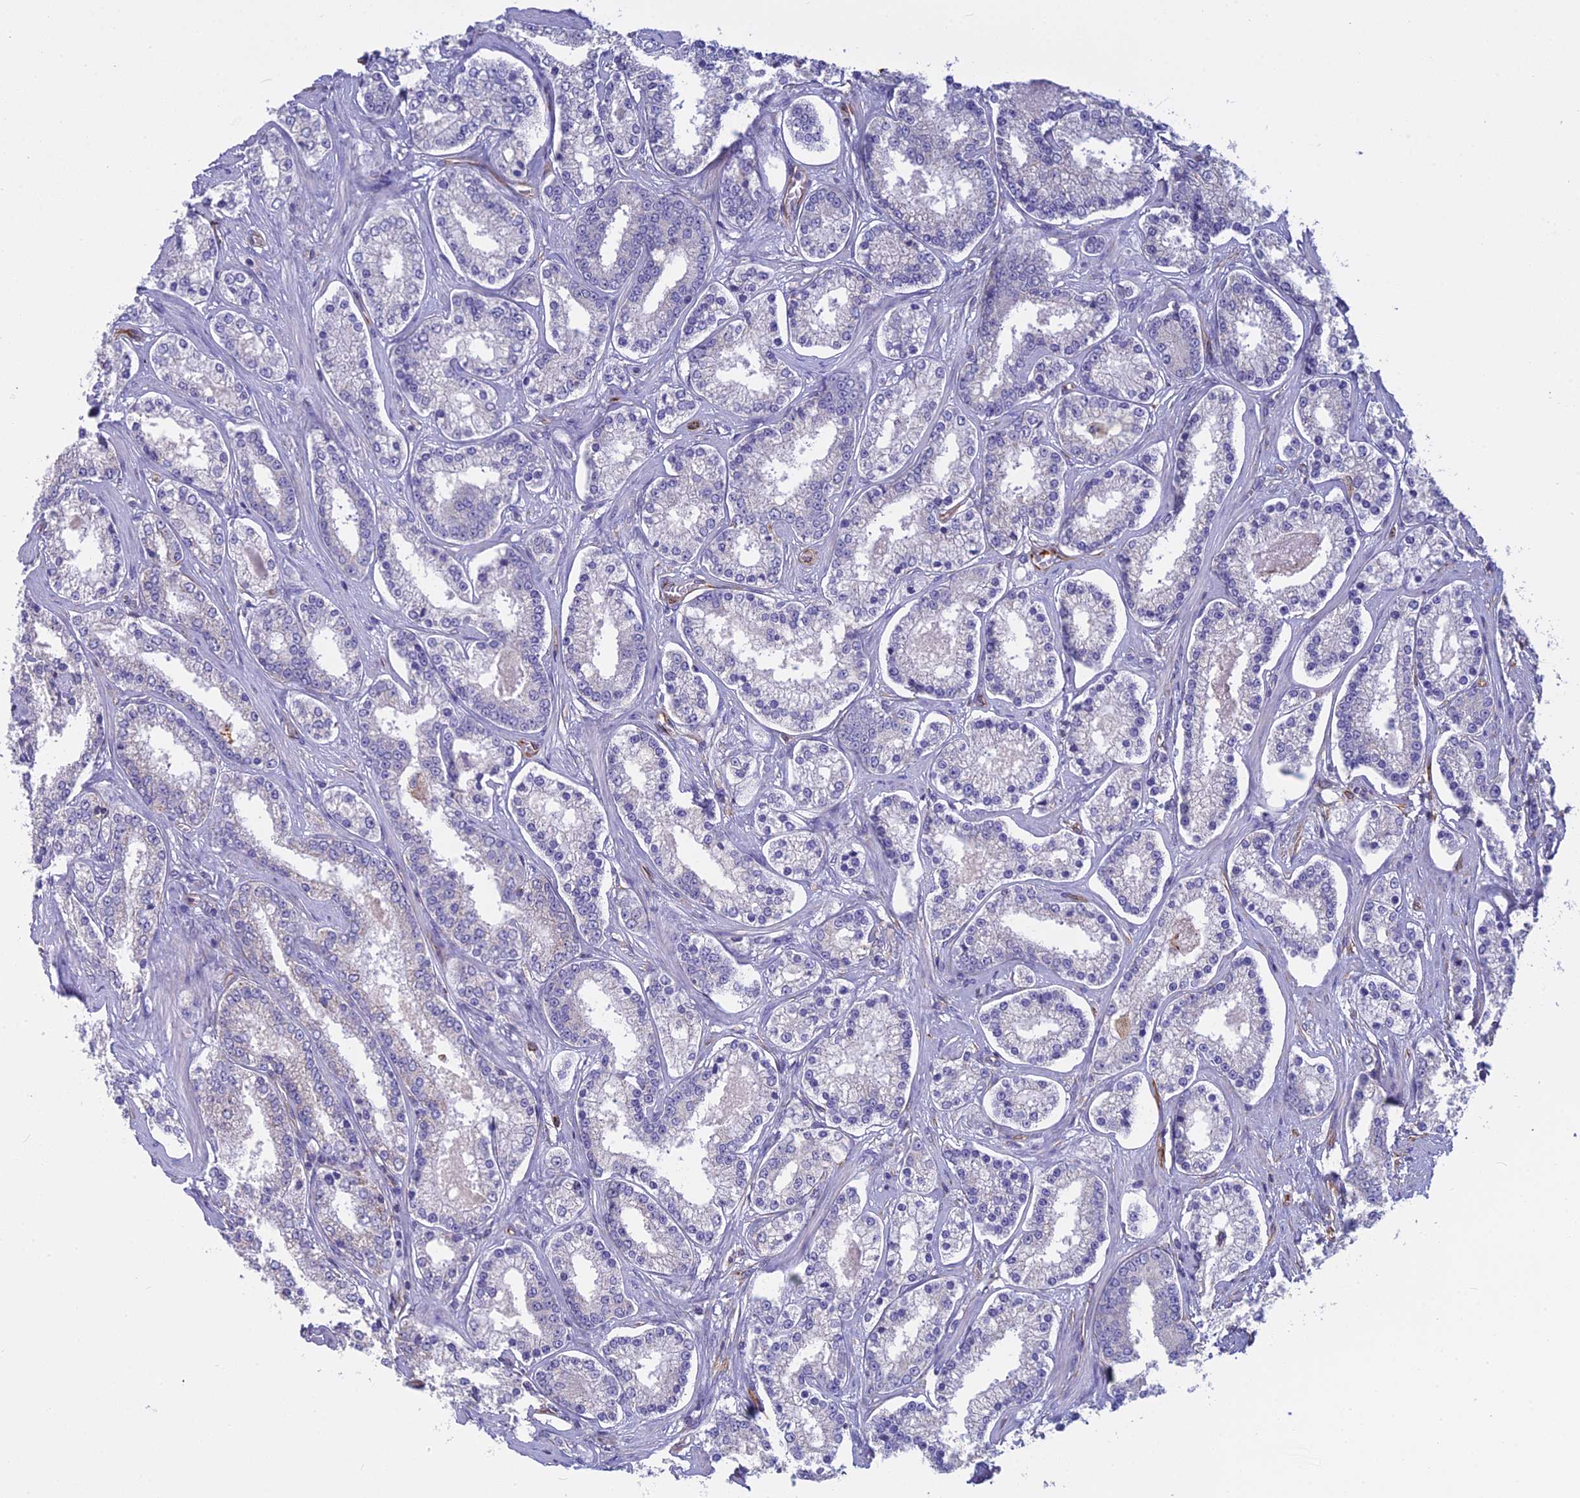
{"staining": {"intensity": "negative", "quantity": "none", "location": "none"}, "tissue": "prostate cancer", "cell_type": "Tumor cells", "image_type": "cancer", "snomed": [{"axis": "morphology", "description": "Normal tissue, NOS"}, {"axis": "morphology", "description": "Adenocarcinoma, High grade"}, {"axis": "topography", "description": "Prostate"}], "caption": "A photomicrograph of human high-grade adenocarcinoma (prostate) is negative for staining in tumor cells.", "gene": "FBXL20", "patient": {"sex": "male", "age": 83}}